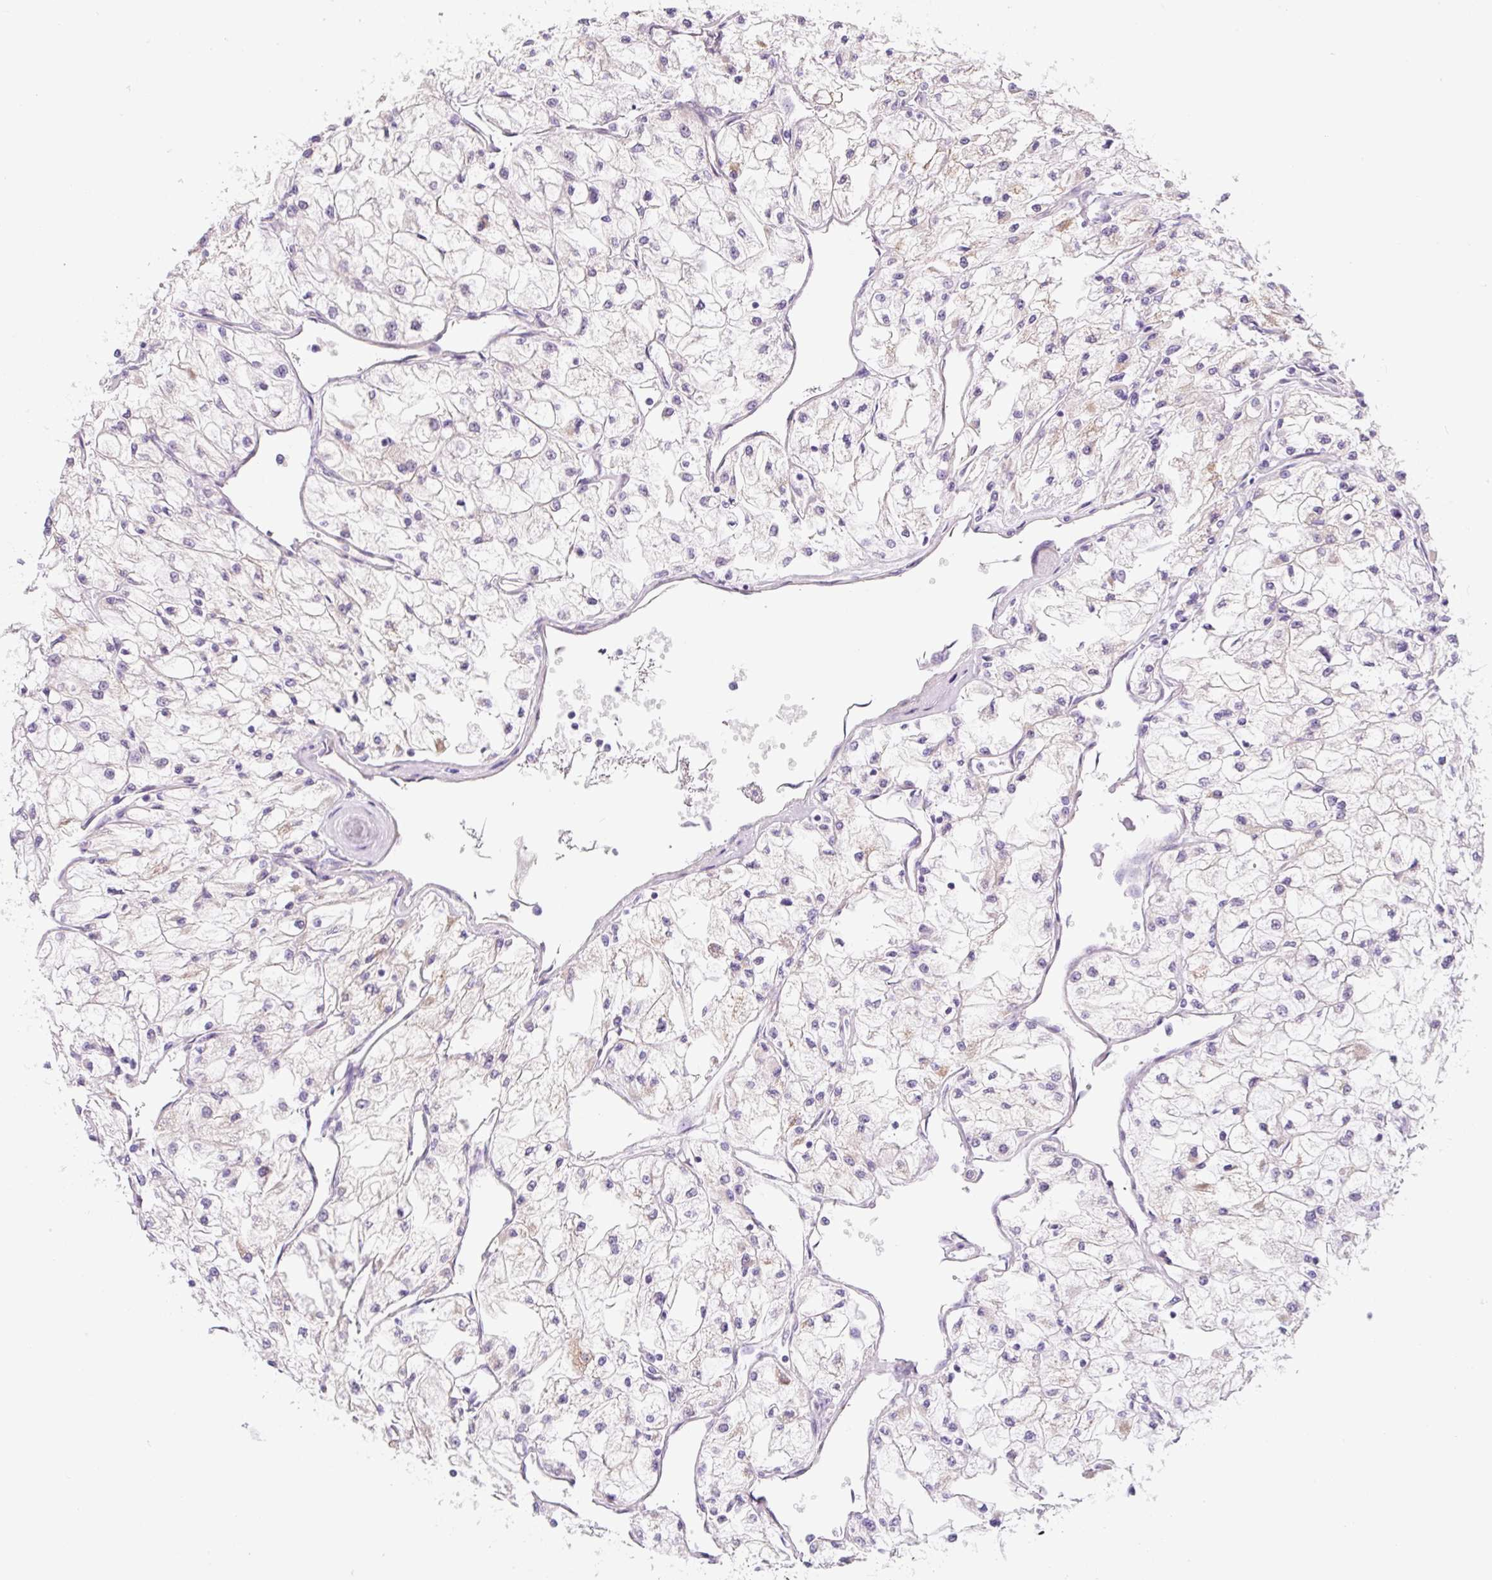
{"staining": {"intensity": "negative", "quantity": "none", "location": "none"}, "tissue": "renal cancer", "cell_type": "Tumor cells", "image_type": "cancer", "snomed": [{"axis": "morphology", "description": "Adenocarcinoma, NOS"}, {"axis": "topography", "description": "Kidney"}], "caption": "Human adenocarcinoma (renal) stained for a protein using IHC reveals no staining in tumor cells.", "gene": "CCL25", "patient": {"sex": "male", "age": 80}}